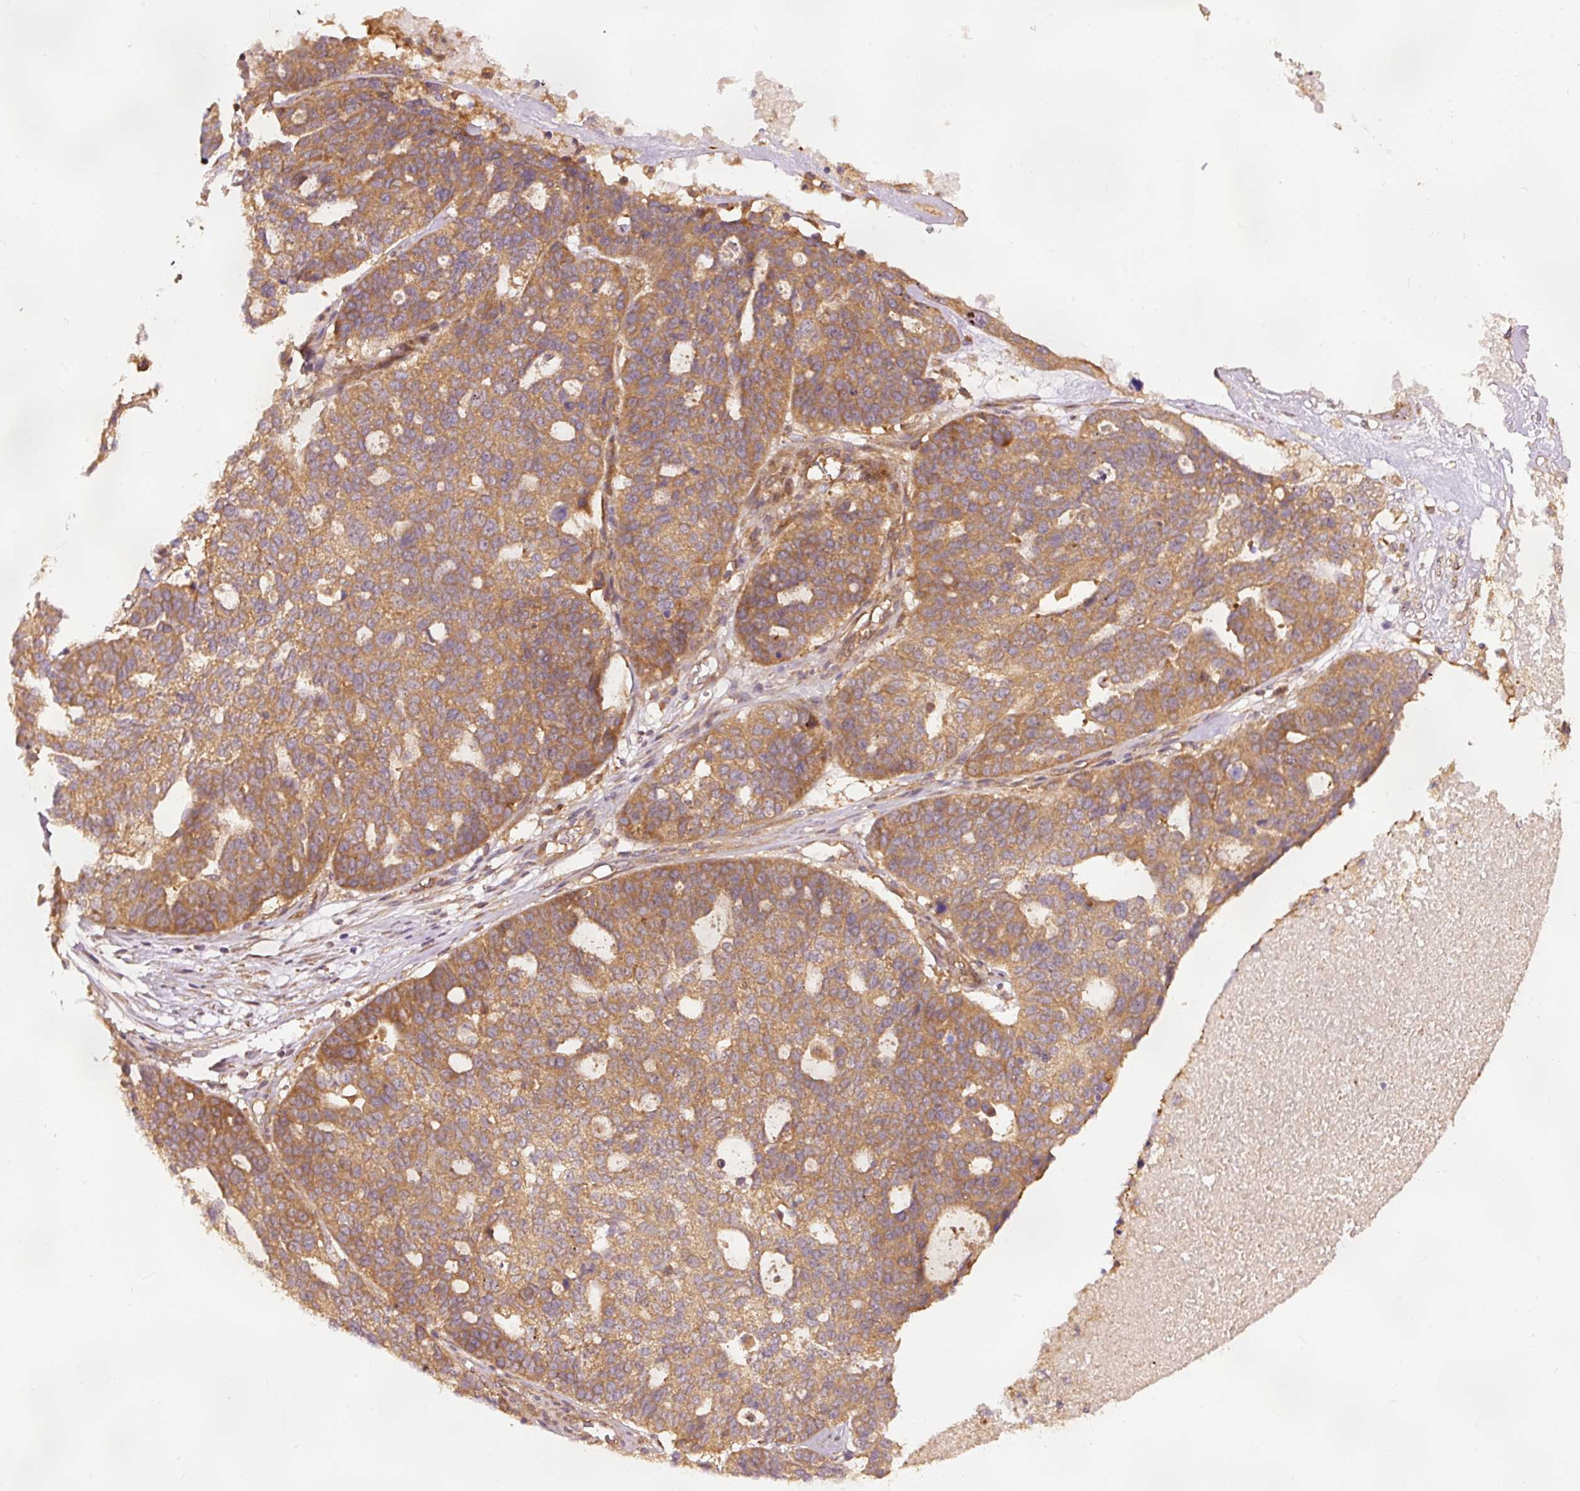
{"staining": {"intensity": "moderate", "quantity": ">75%", "location": "cytoplasmic/membranous"}, "tissue": "ovarian cancer", "cell_type": "Tumor cells", "image_type": "cancer", "snomed": [{"axis": "morphology", "description": "Cystadenocarcinoma, serous, NOS"}, {"axis": "topography", "description": "Ovary"}], "caption": "This image demonstrates IHC staining of ovarian cancer, with medium moderate cytoplasmic/membranous positivity in about >75% of tumor cells.", "gene": "EIF3B", "patient": {"sex": "female", "age": 59}}